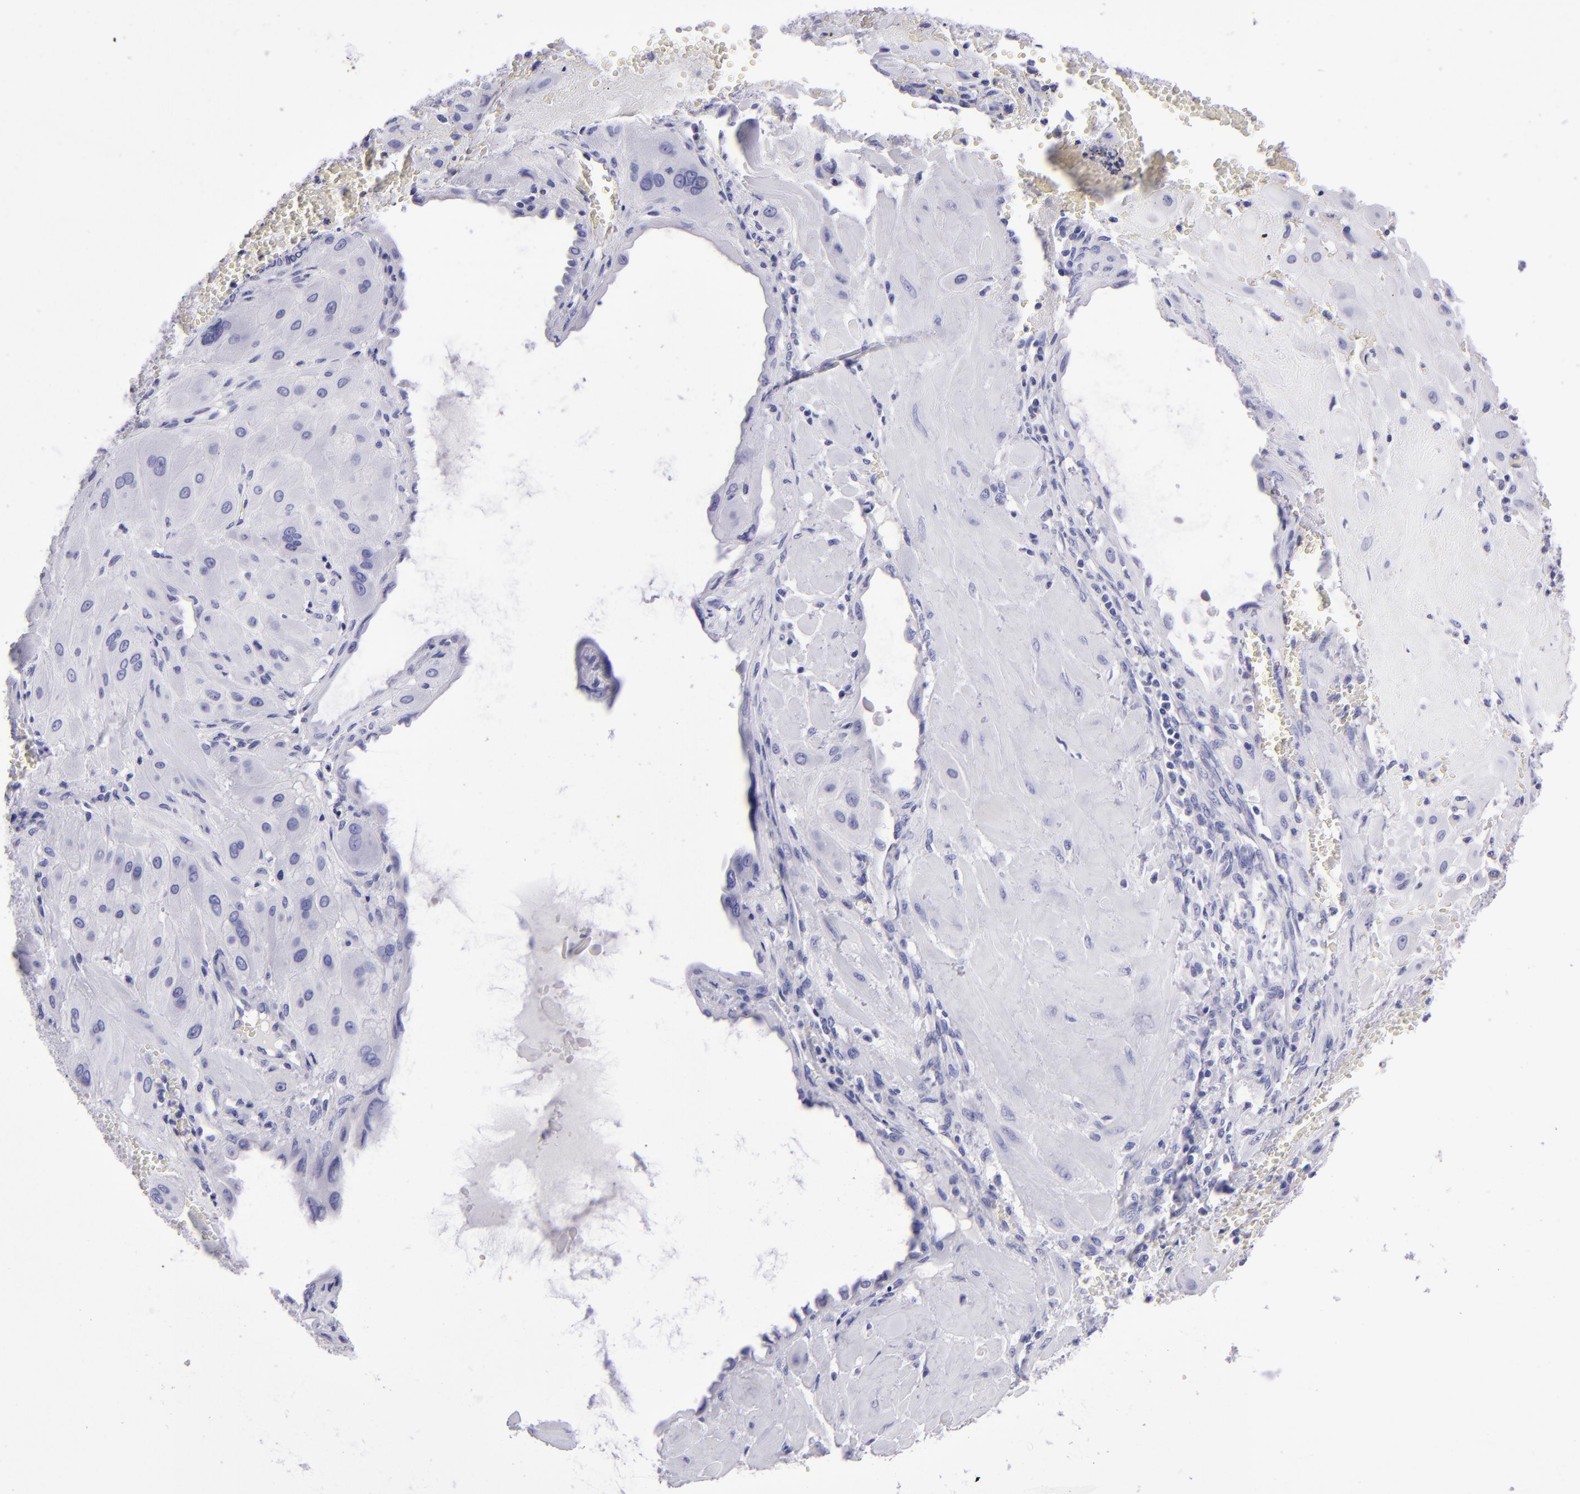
{"staining": {"intensity": "negative", "quantity": "none", "location": "none"}, "tissue": "cervical cancer", "cell_type": "Tumor cells", "image_type": "cancer", "snomed": [{"axis": "morphology", "description": "Squamous cell carcinoma, NOS"}, {"axis": "topography", "description": "Cervix"}], "caption": "The photomicrograph demonstrates no significant expression in tumor cells of cervical squamous cell carcinoma. (IHC, brightfield microscopy, high magnification).", "gene": "TYRP1", "patient": {"sex": "female", "age": 34}}